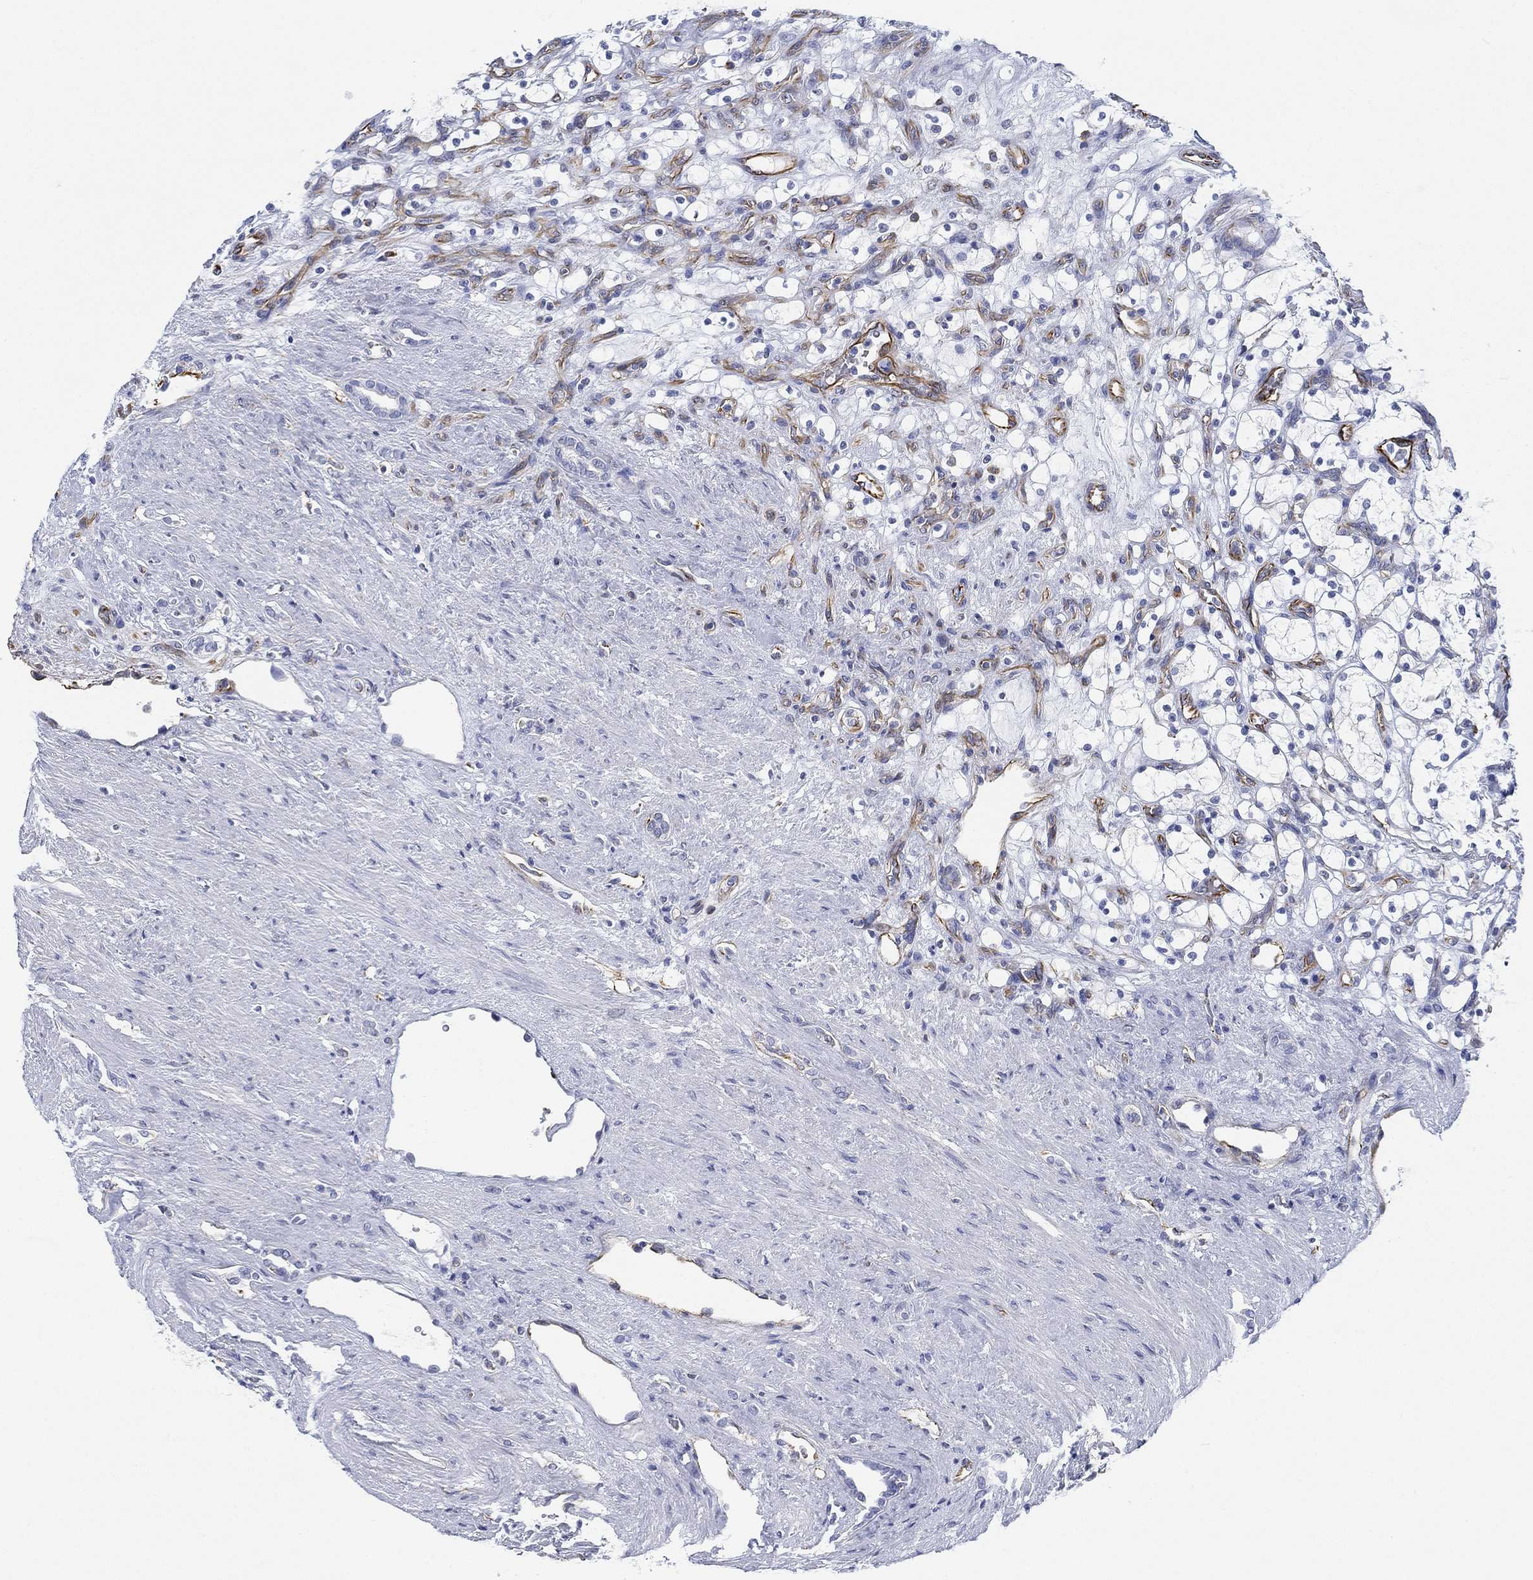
{"staining": {"intensity": "negative", "quantity": "none", "location": "none"}, "tissue": "renal cancer", "cell_type": "Tumor cells", "image_type": "cancer", "snomed": [{"axis": "morphology", "description": "Adenocarcinoma, NOS"}, {"axis": "topography", "description": "Kidney"}], "caption": "High magnification brightfield microscopy of renal adenocarcinoma stained with DAB (3,3'-diaminobenzidine) (brown) and counterstained with hematoxylin (blue): tumor cells show no significant staining. (Brightfield microscopy of DAB immunohistochemistry at high magnification).", "gene": "PSKH2", "patient": {"sex": "female", "age": 69}}